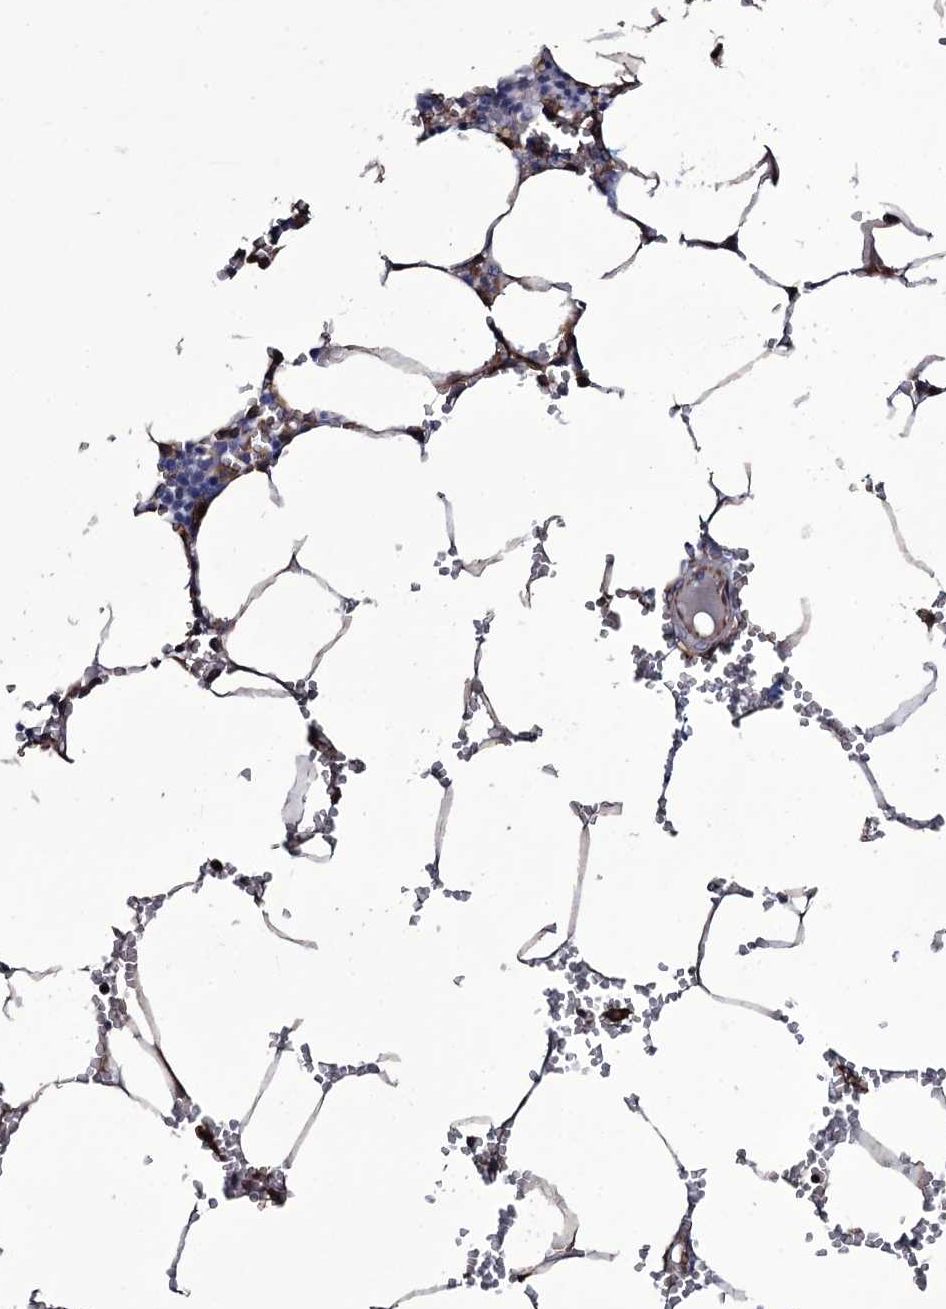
{"staining": {"intensity": "moderate", "quantity": "<25%", "location": "cytoplasmic/membranous"}, "tissue": "bone marrow", "cell_type": "Hematopoietic cells", "image_type": "normal", "snomed": [{"axis": "morphology", "description": "Normal tissue, NOS"}, {"axis": "topography", "description": "Bone marrow"}], "caption": "Protein staining of benign bone marrow reveals moderate cytoplasmic/membranous staining in approximately <25% of hematopoietic cells.", "gene": "TTC23", "patient": {"sex": "male", "age": 70}}